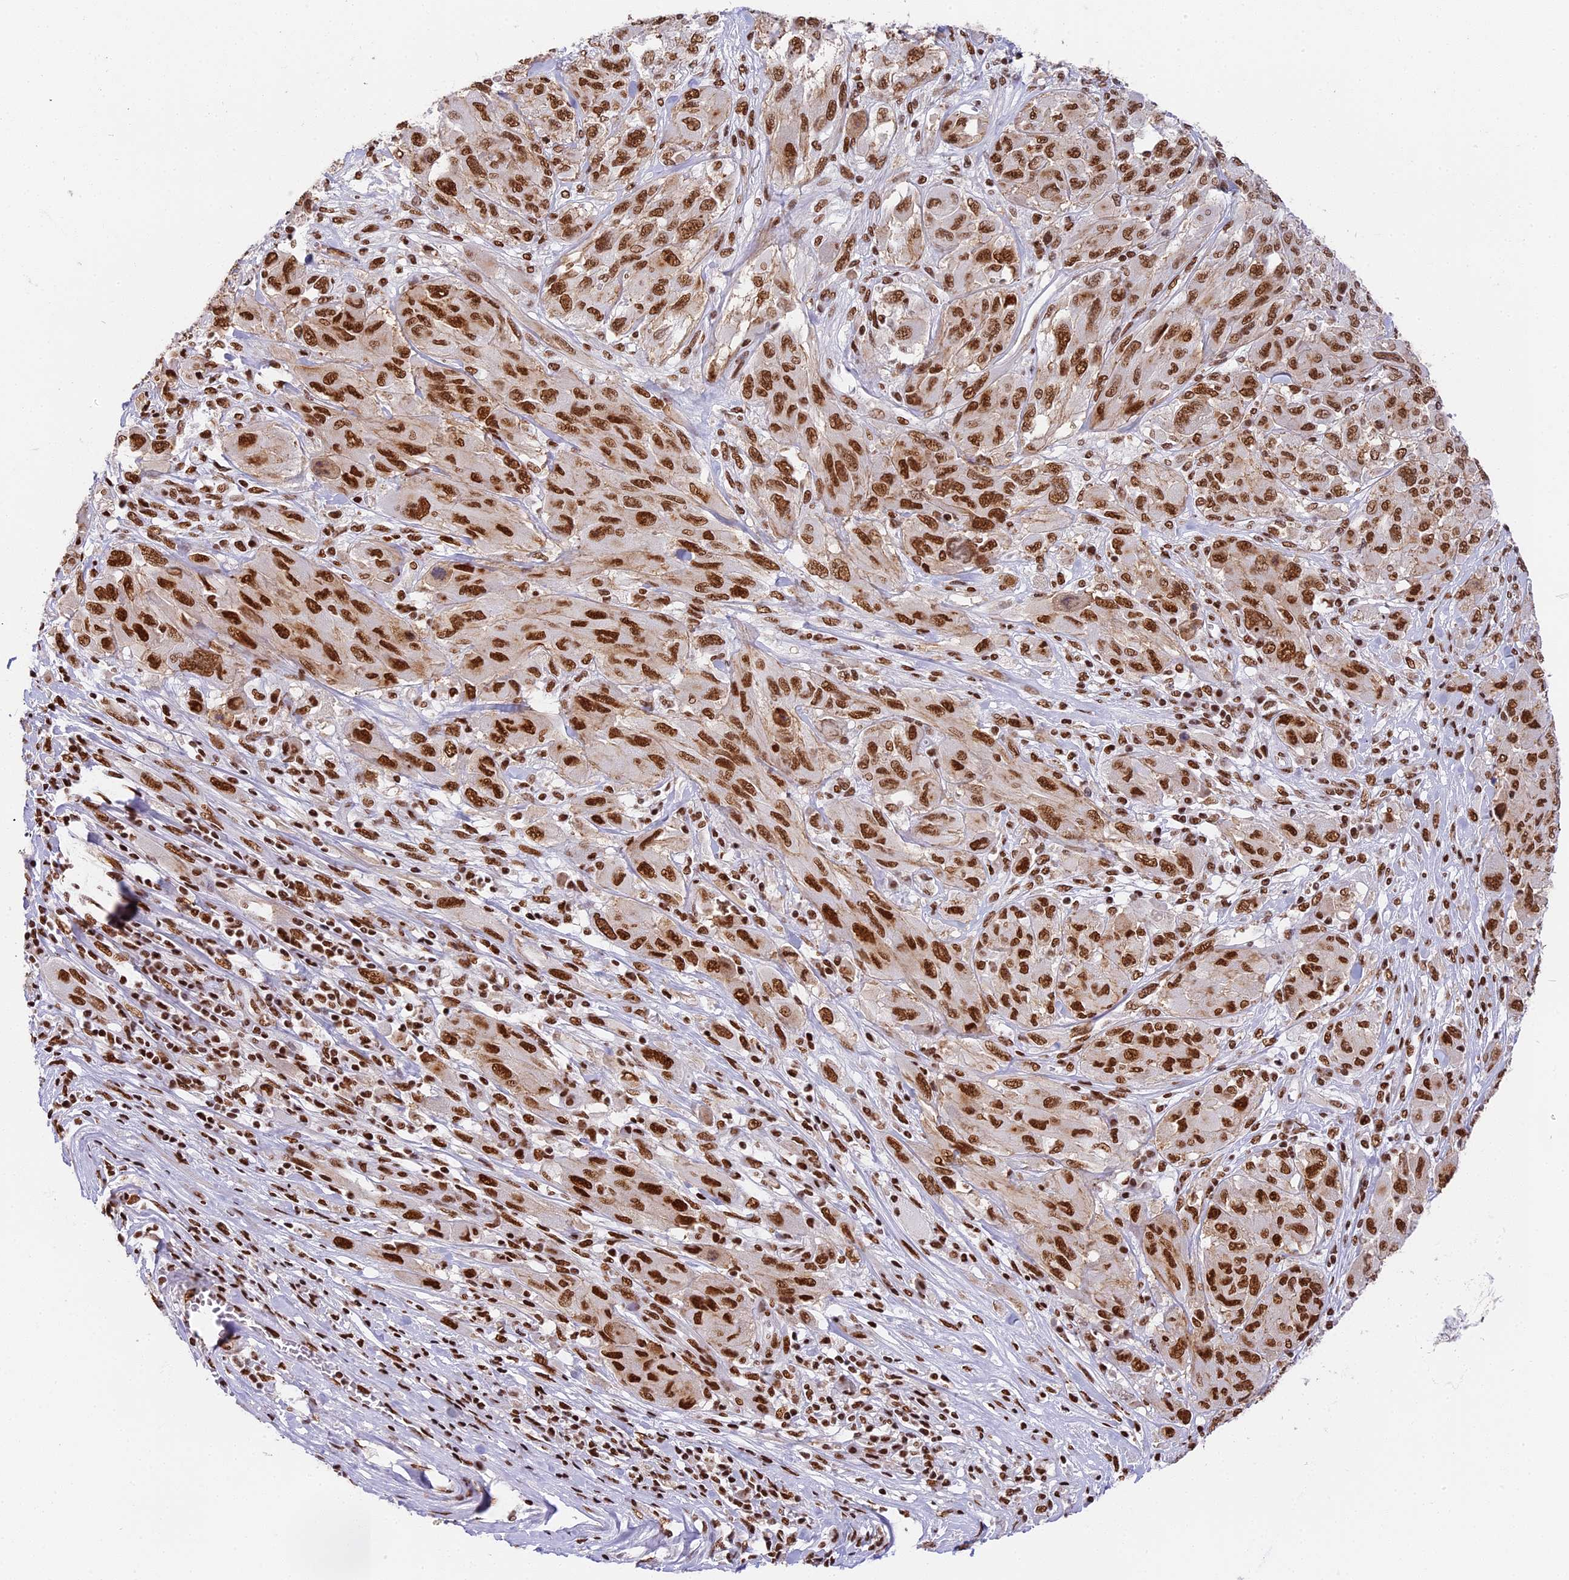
{"staining": {"intensity": "strong", "quantity": ">75%", "location": "nuclear"}, "tissue": "melanoma", "cell_type": "Tumor cells", "image_type": "cancer", "snomed": [{"axis": "morphology", "description": "Malignant melanoma, NOS"}, {"axis": "topography", "description": "Skin"}], "caption": "A brown stain labels strong nuclear positivity of a protein in malignant melanoma tumor cells.", "gene": "SBNO1", "patient": {"sex": "female", "age": 91}}